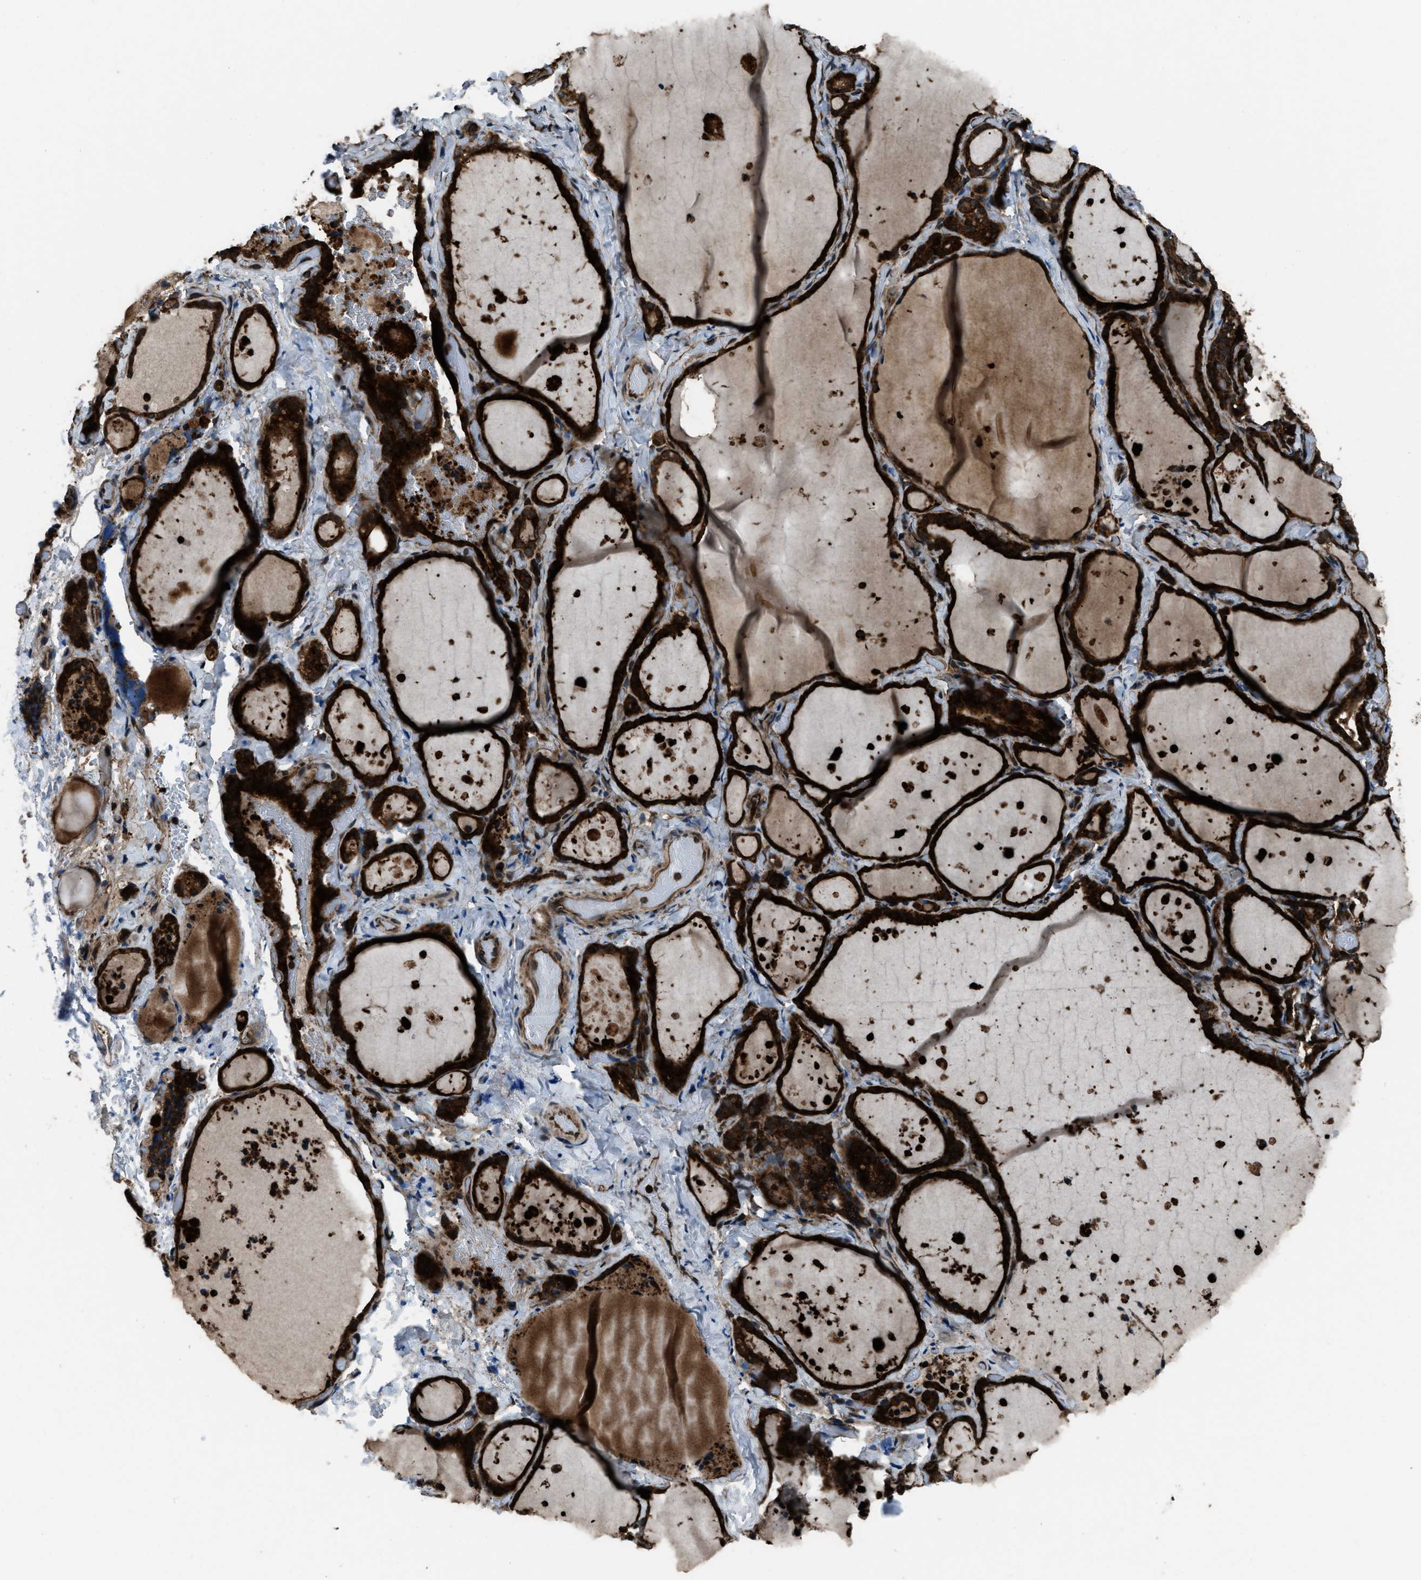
{"staining": {"intensity": "strong", "quantity": ">75%", "location": "cytoplasmic/membranous"}, "tissue": "thyroid gland", "cell_type": "Glandular cells", "image_type": "normal", "snomed": [{"axis": "morphology", "description": "Normal tissue, NOS"}, {"axis": "topography", "description": "Thyroid gland"}], "caption": "Protein staining reveals strong cytoplasmic/membranous expression in about >75% of glandular cells in normal thyroid gland. The protein is stained brown, and the nuclei are stained in blue (DAB (3,3'-diaminobenzidine) IHC with brightfield microscopy, high magnification).", "gene": "SNX30", "patient": {"sex": "female", "age": 44}}